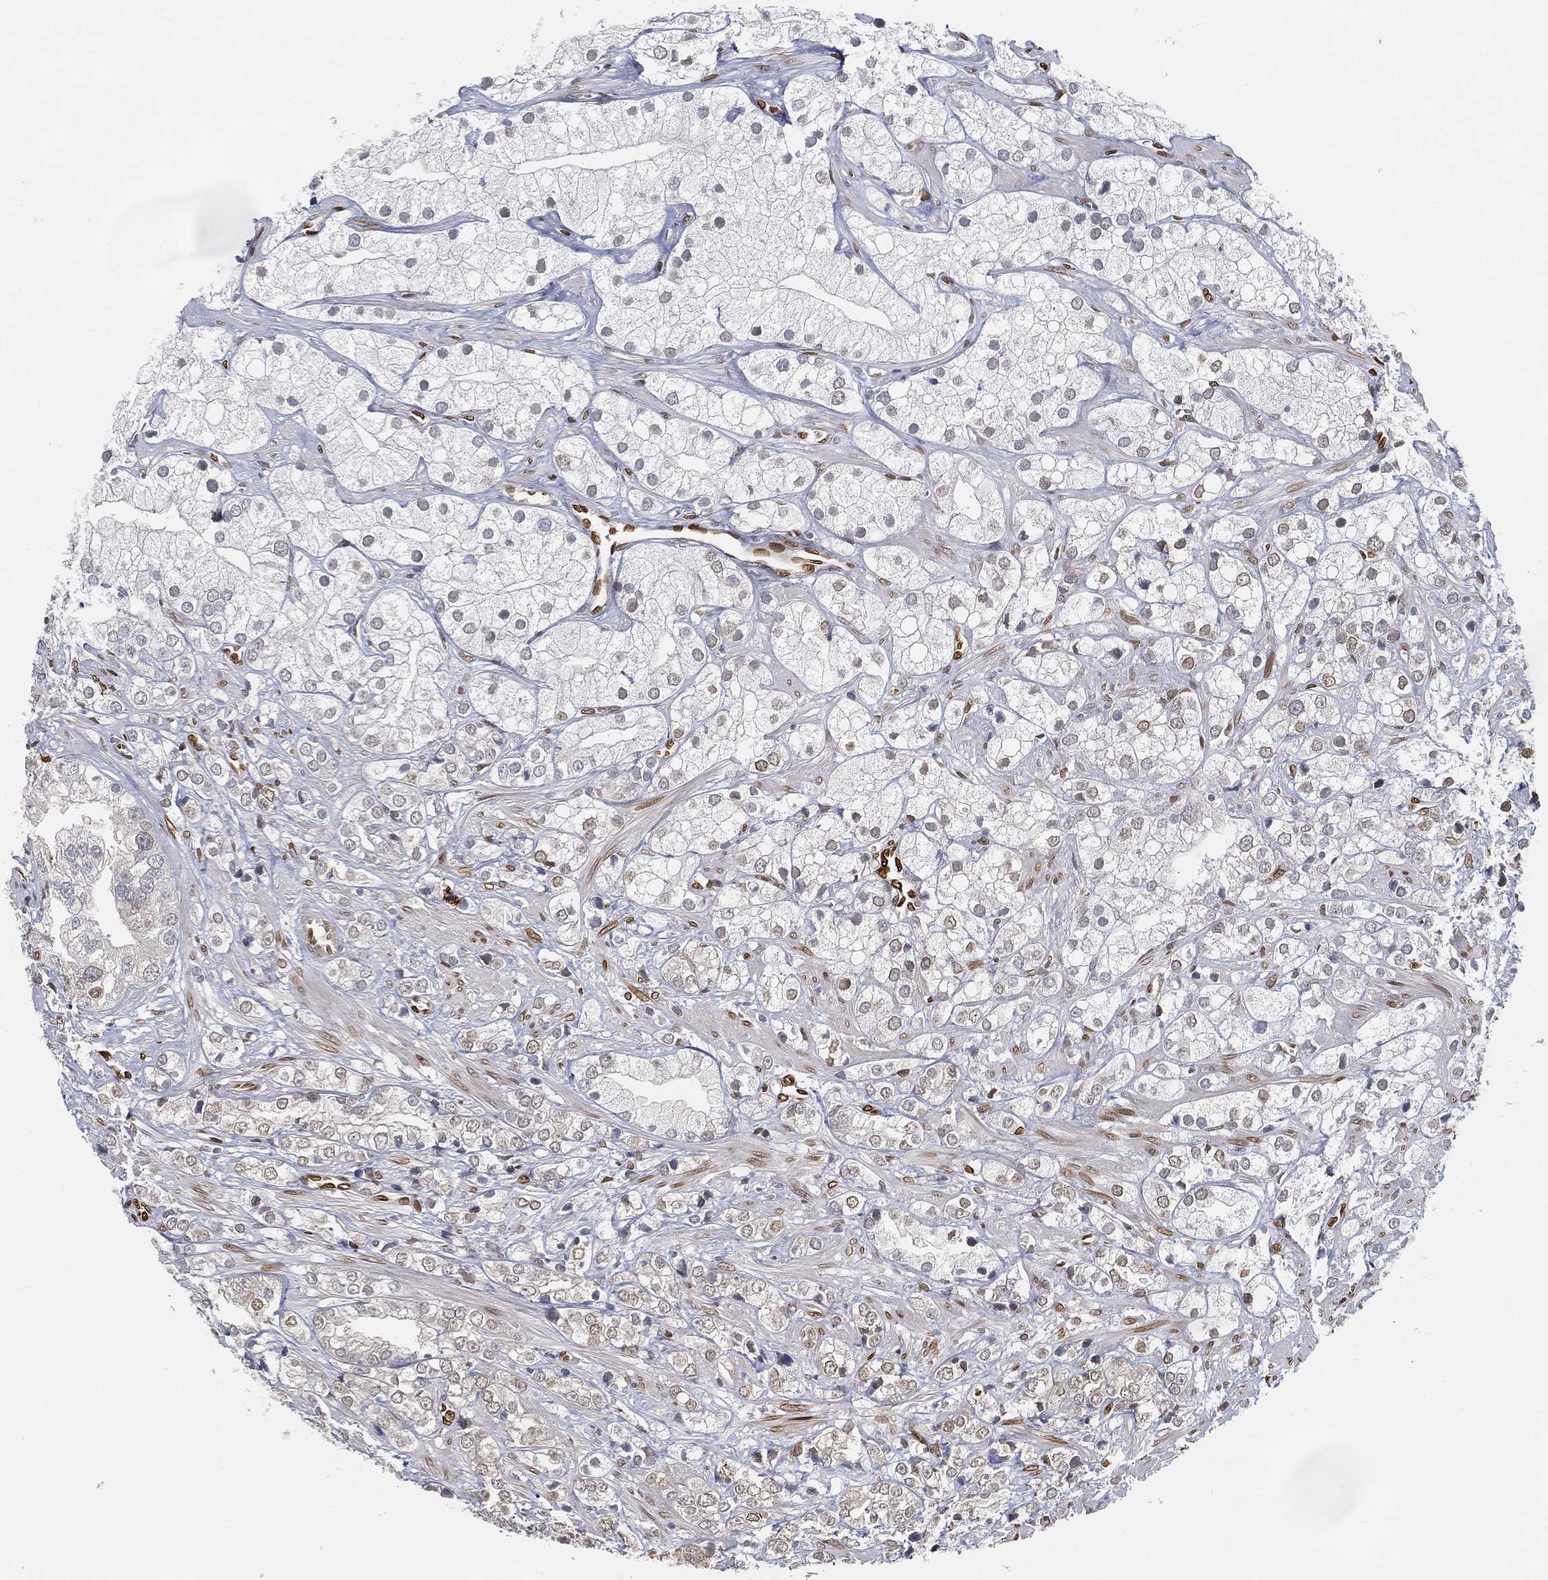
{"staining": {"intensity": "moderate", "quantity": "25%-75%", "location": "nuclear"}, "tissue": "prostate cancer", "cell_type": "Tumor cells", "image_type": "cancer", "snomed": [{"axis": "morphology", "description": "Adenocarcinoma, NOS"}, {"axis": "topography", "description": "Prostate and seminal vesicle, NOS"}, {"axis": "topography", "description": "Prostate"}], "caption": "Immunohistochemistry image of neoplastic tissue: human adenocarcinoma (prostate) stained using immunohistochemistry displays medium levels of moderate protein expression localized specifically in the nuclear of tumor cells, appearing as a nuclear brown color.", "gene": "LMNB1", "patient": {"sex": "male", "age": 79}}